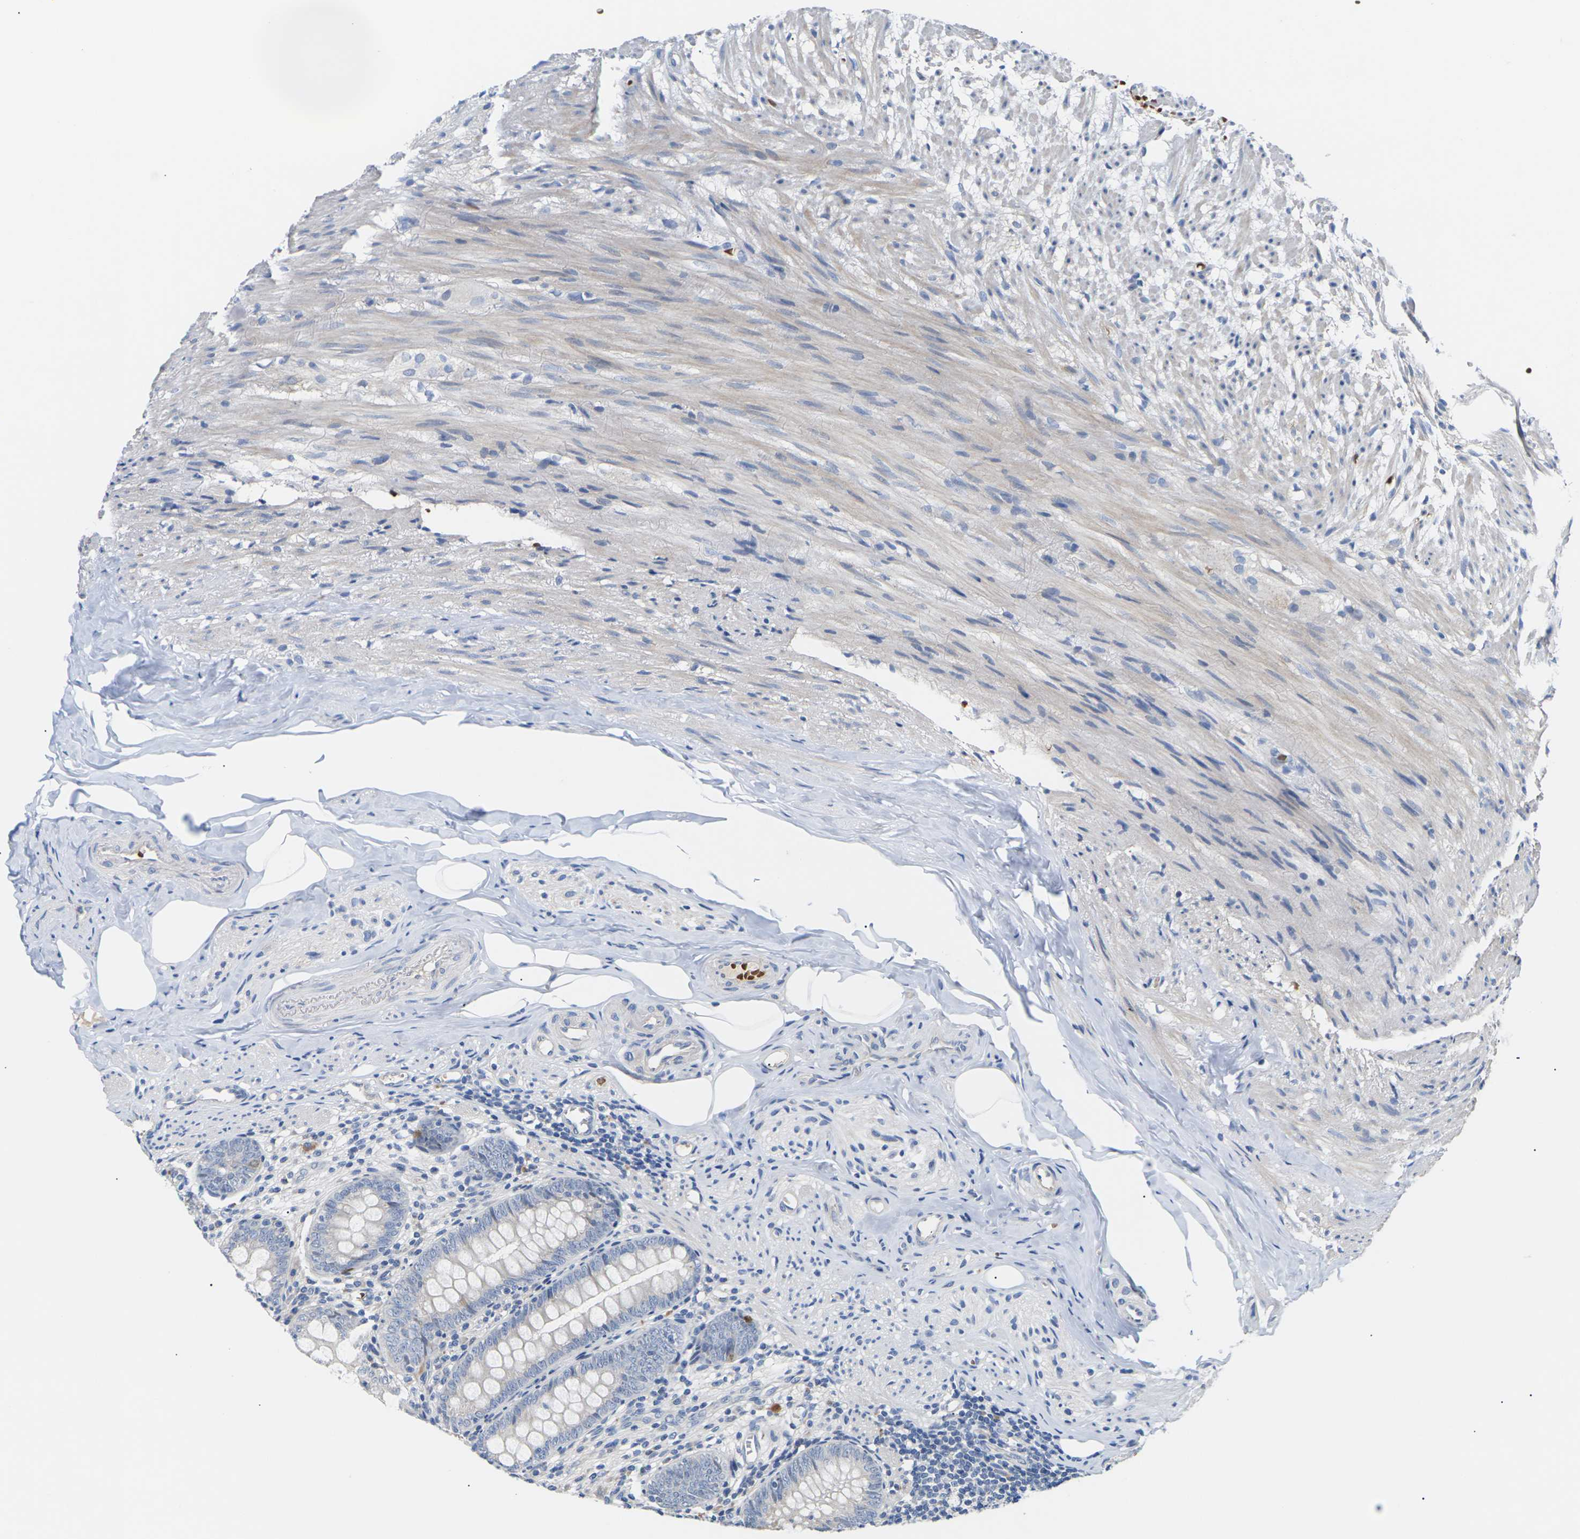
{"staining": {"intensity": "negative", "quantity": "none", "location": "none"}, "tissue": "appendix", "cell_type": "Glandular cells", "image_type": "normal", "snomed": [{"axis": "morphology", "description": "Normal tissue, NOS"}, {"axis": "topography", "description": "Appendix"}], "caption": "Human appendix stained for a protein using IHC shows no expression in glandular cells.", "gene": "TMCO4", "patient": {"sex": "female", "age": 77}}